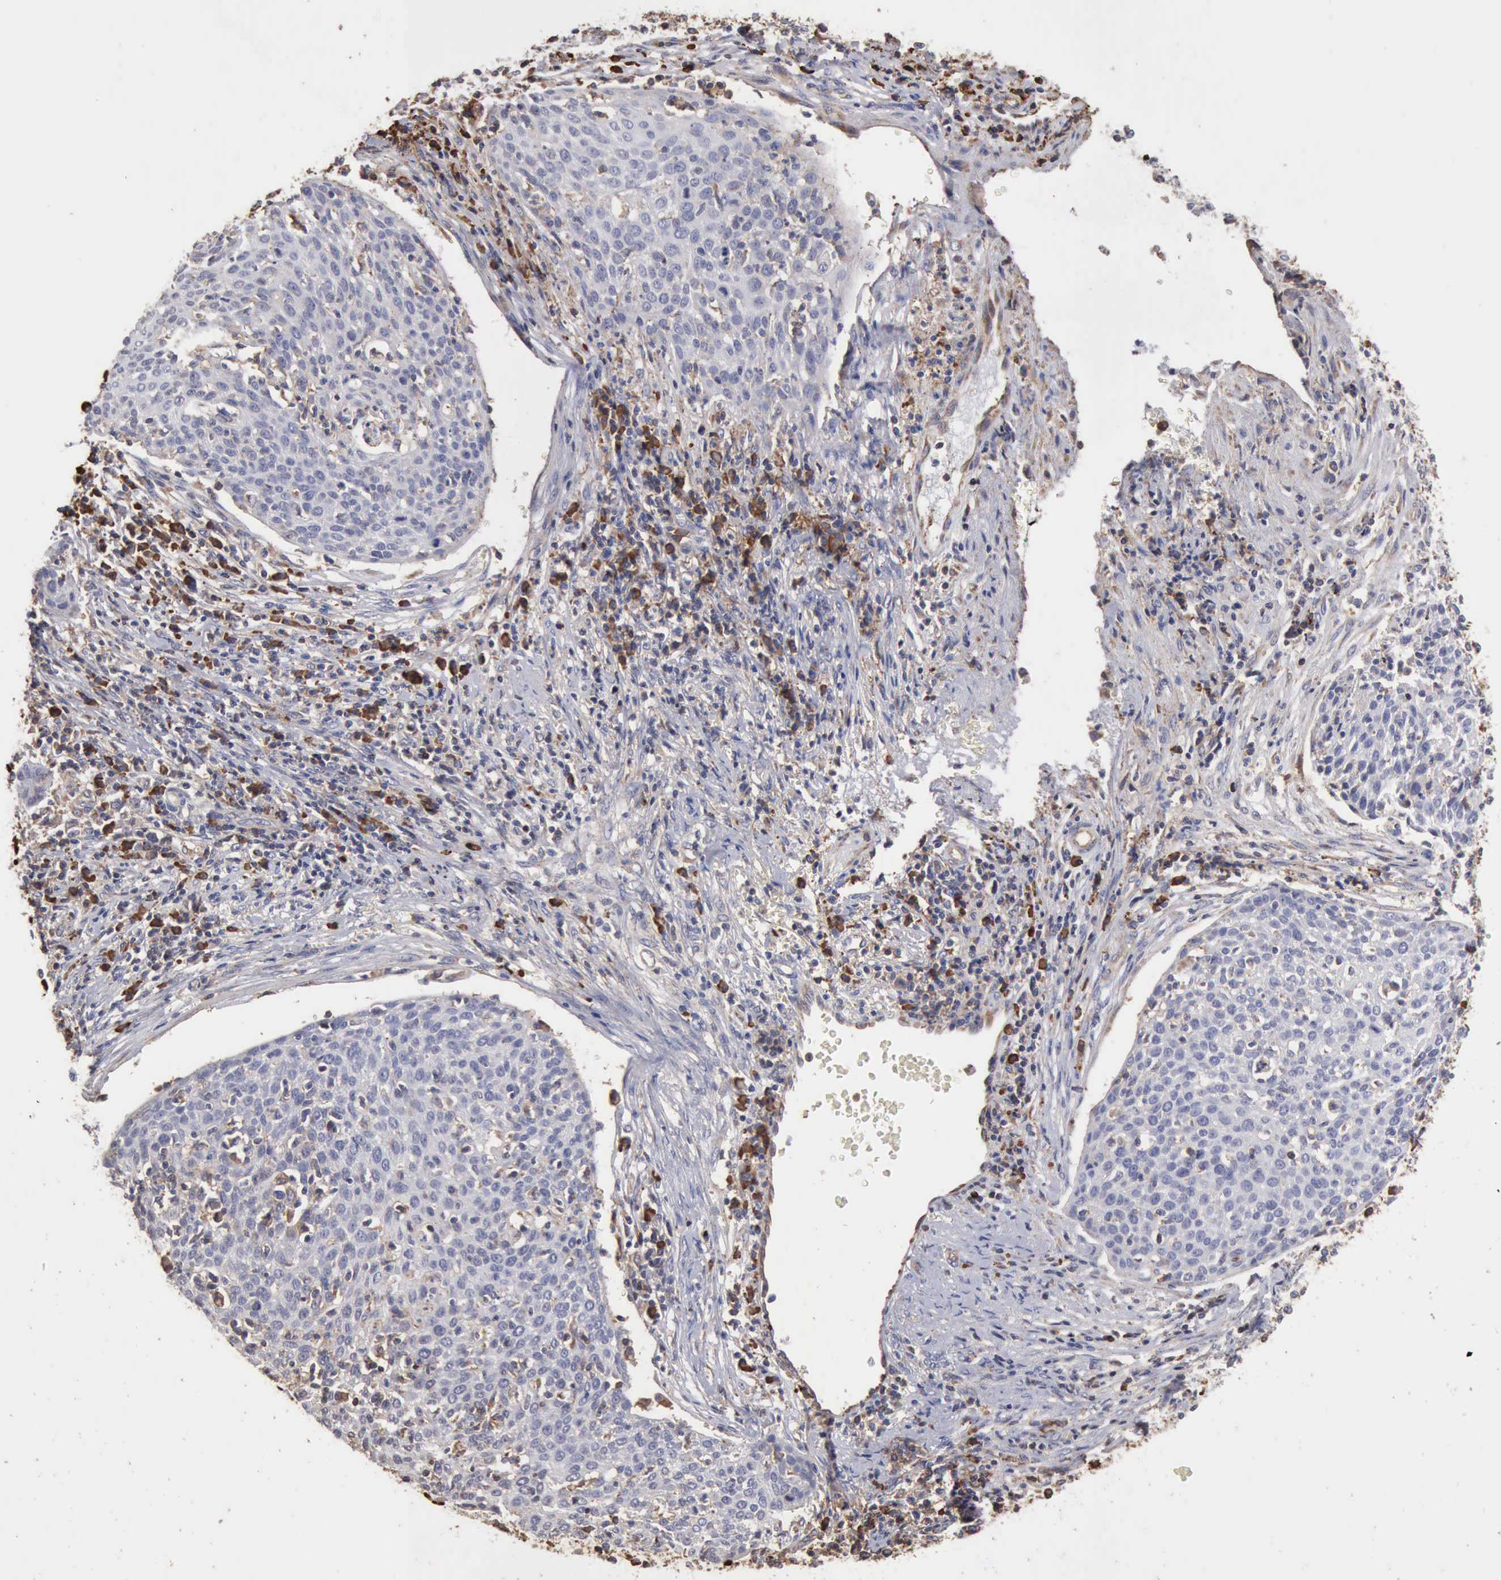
{"staining": {"intensity": "negative", "quantity": "none", "location": "none"}, "tissue": "cervical cancer", "cell_type": "Tumor cells", "image_type": "cancer", "snomed": [{"axis": "morphology", "description": "Squamous cell carcinoma, NOS"}, {"axis": "topography", "description": "Cervix"}], "caption": "Tumor cells are negative for brown protein staining in squamous cell carcinoma (cervical).", "gene": "GPR101", "patient": {"sex": "female", "age": 38}}